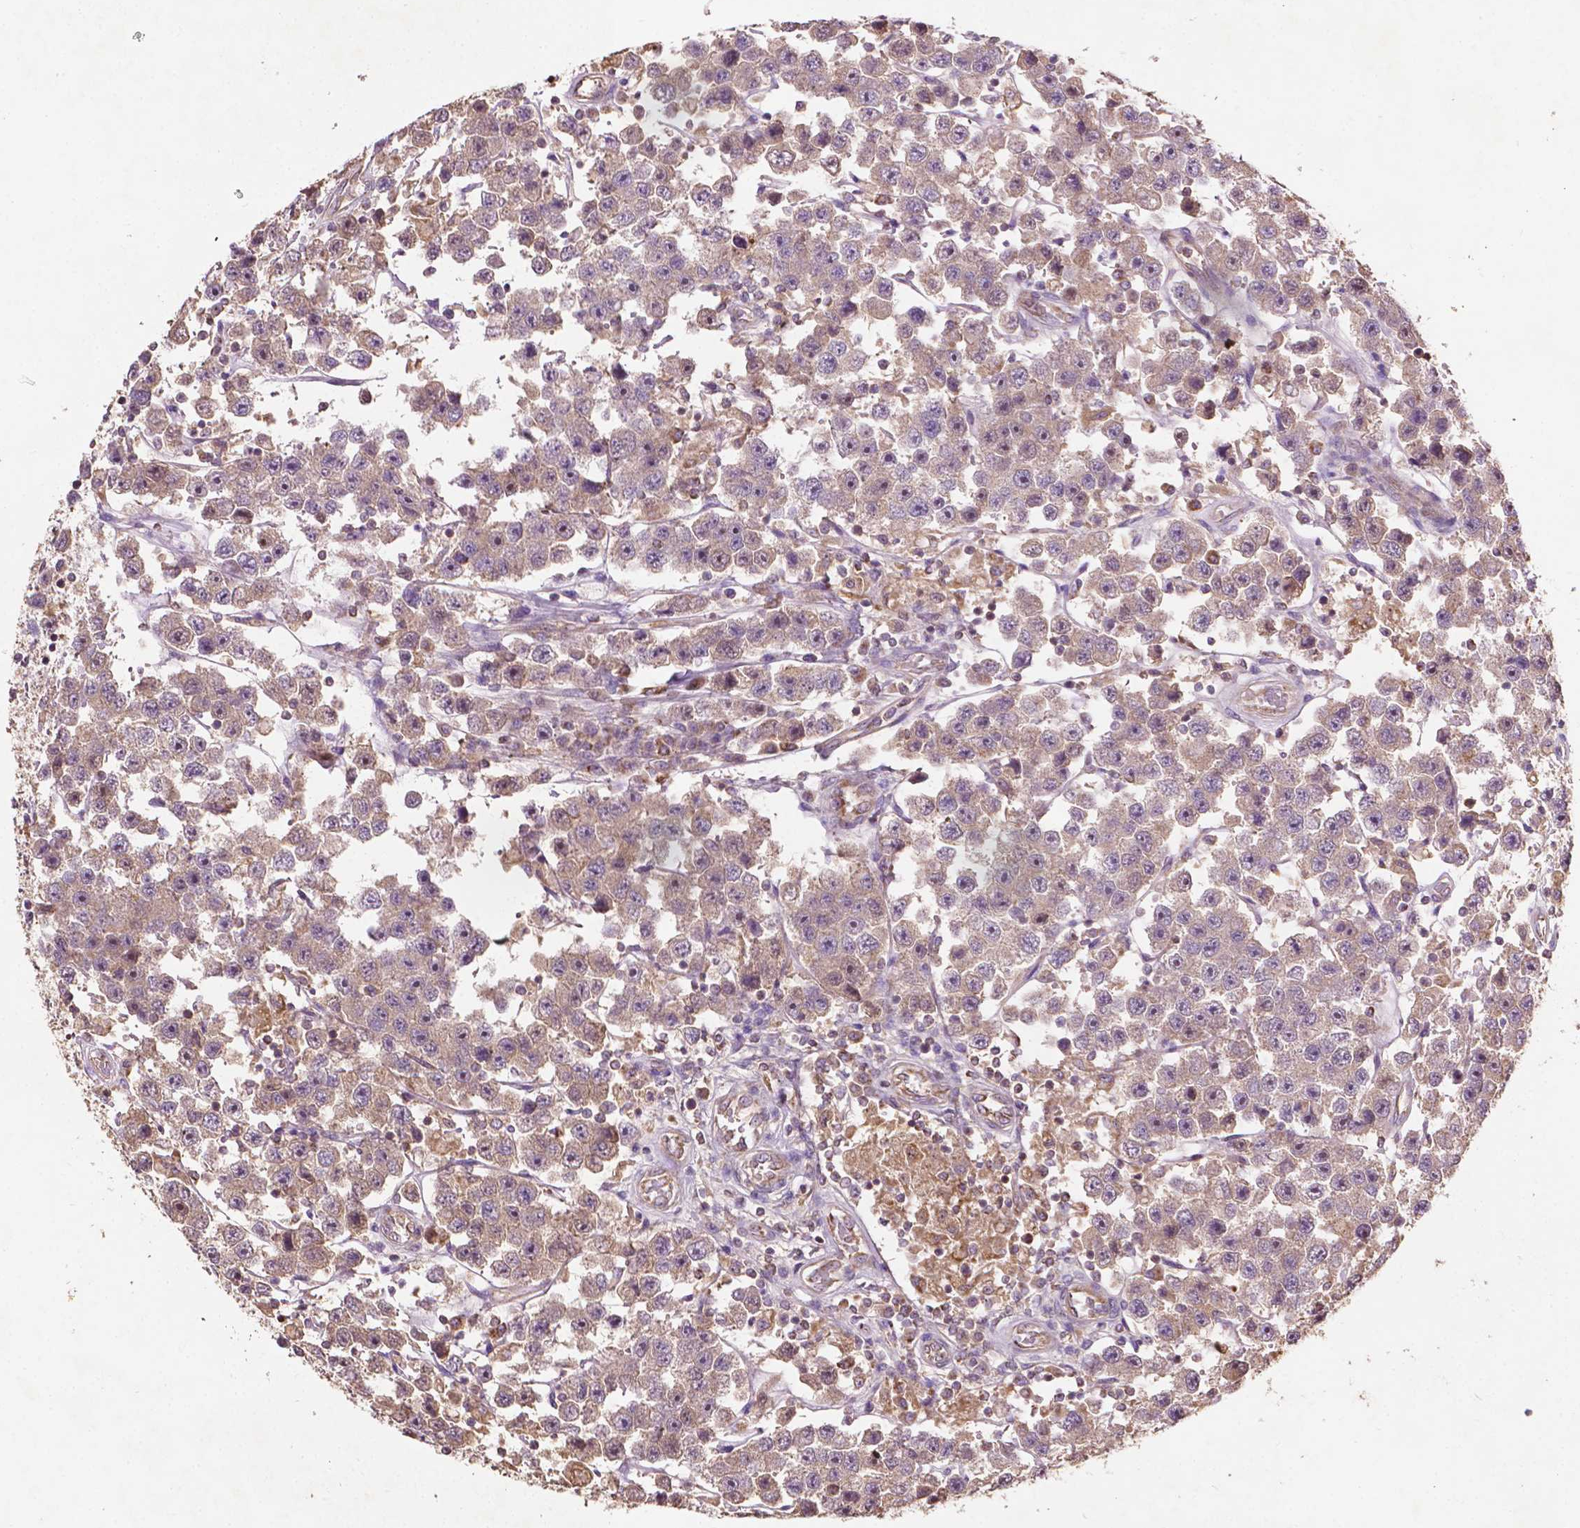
{"staining": {"intensity": "moderate", "quantity": "<25%", "location": "nuclear"}, "tissue": "testis cancer", "cell_type": "Tumor cells", "image_type": "cancer", "snomed": [{"axis": "morphology", "description": "Seminoma, NOS"}, {"axis": "topography", "description": "Testis"}], "caption": "Immunohistochemical staining of seminoma (testis) demonstrates low levels of moderate nuclear staining in about <25% of tumor cells.", "gene": "LRR1", "patient": {"sex": "male", "age": 45}}